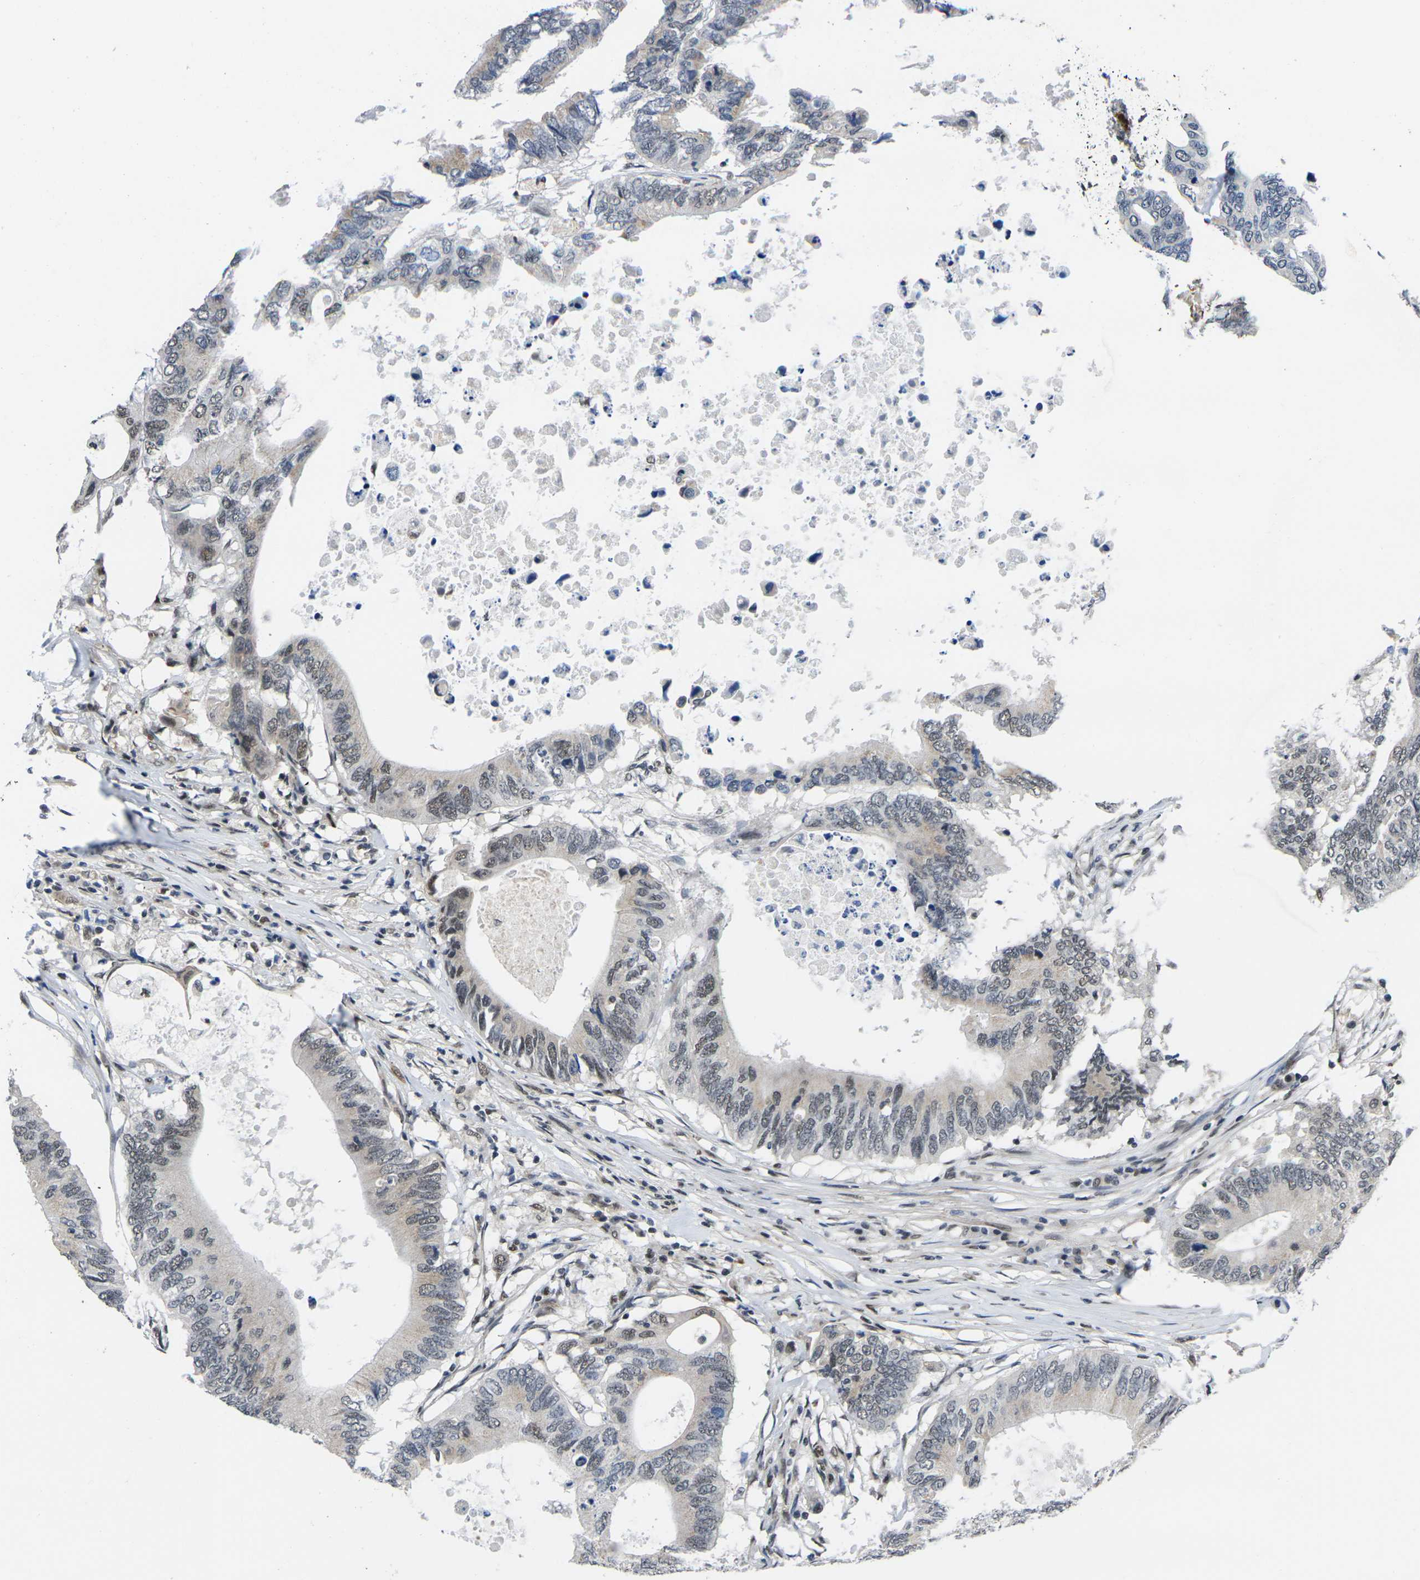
{"staining": {"intensity": "weak", "quantity": "<25%", "location": "cytoplasmic/membranous,nuclear"}, "tissue": "colorectal cancer", "cell_type": "Tumor cells", "image_type": "cancer", "snomed": [{"axis": "morphology", "description": "Adenocarcinoma, NOS"}, {"axis": "topography", "description": "Colon"}], "caption": "Immunohistochemistry (IHC) of colorectal adenocarcinoma demonstrates no positivity in tumor cells. (DAB immunohistochemistry, high magnification).", "gene": "RBM7", "patient": {"sex": "male", "age": 71}}